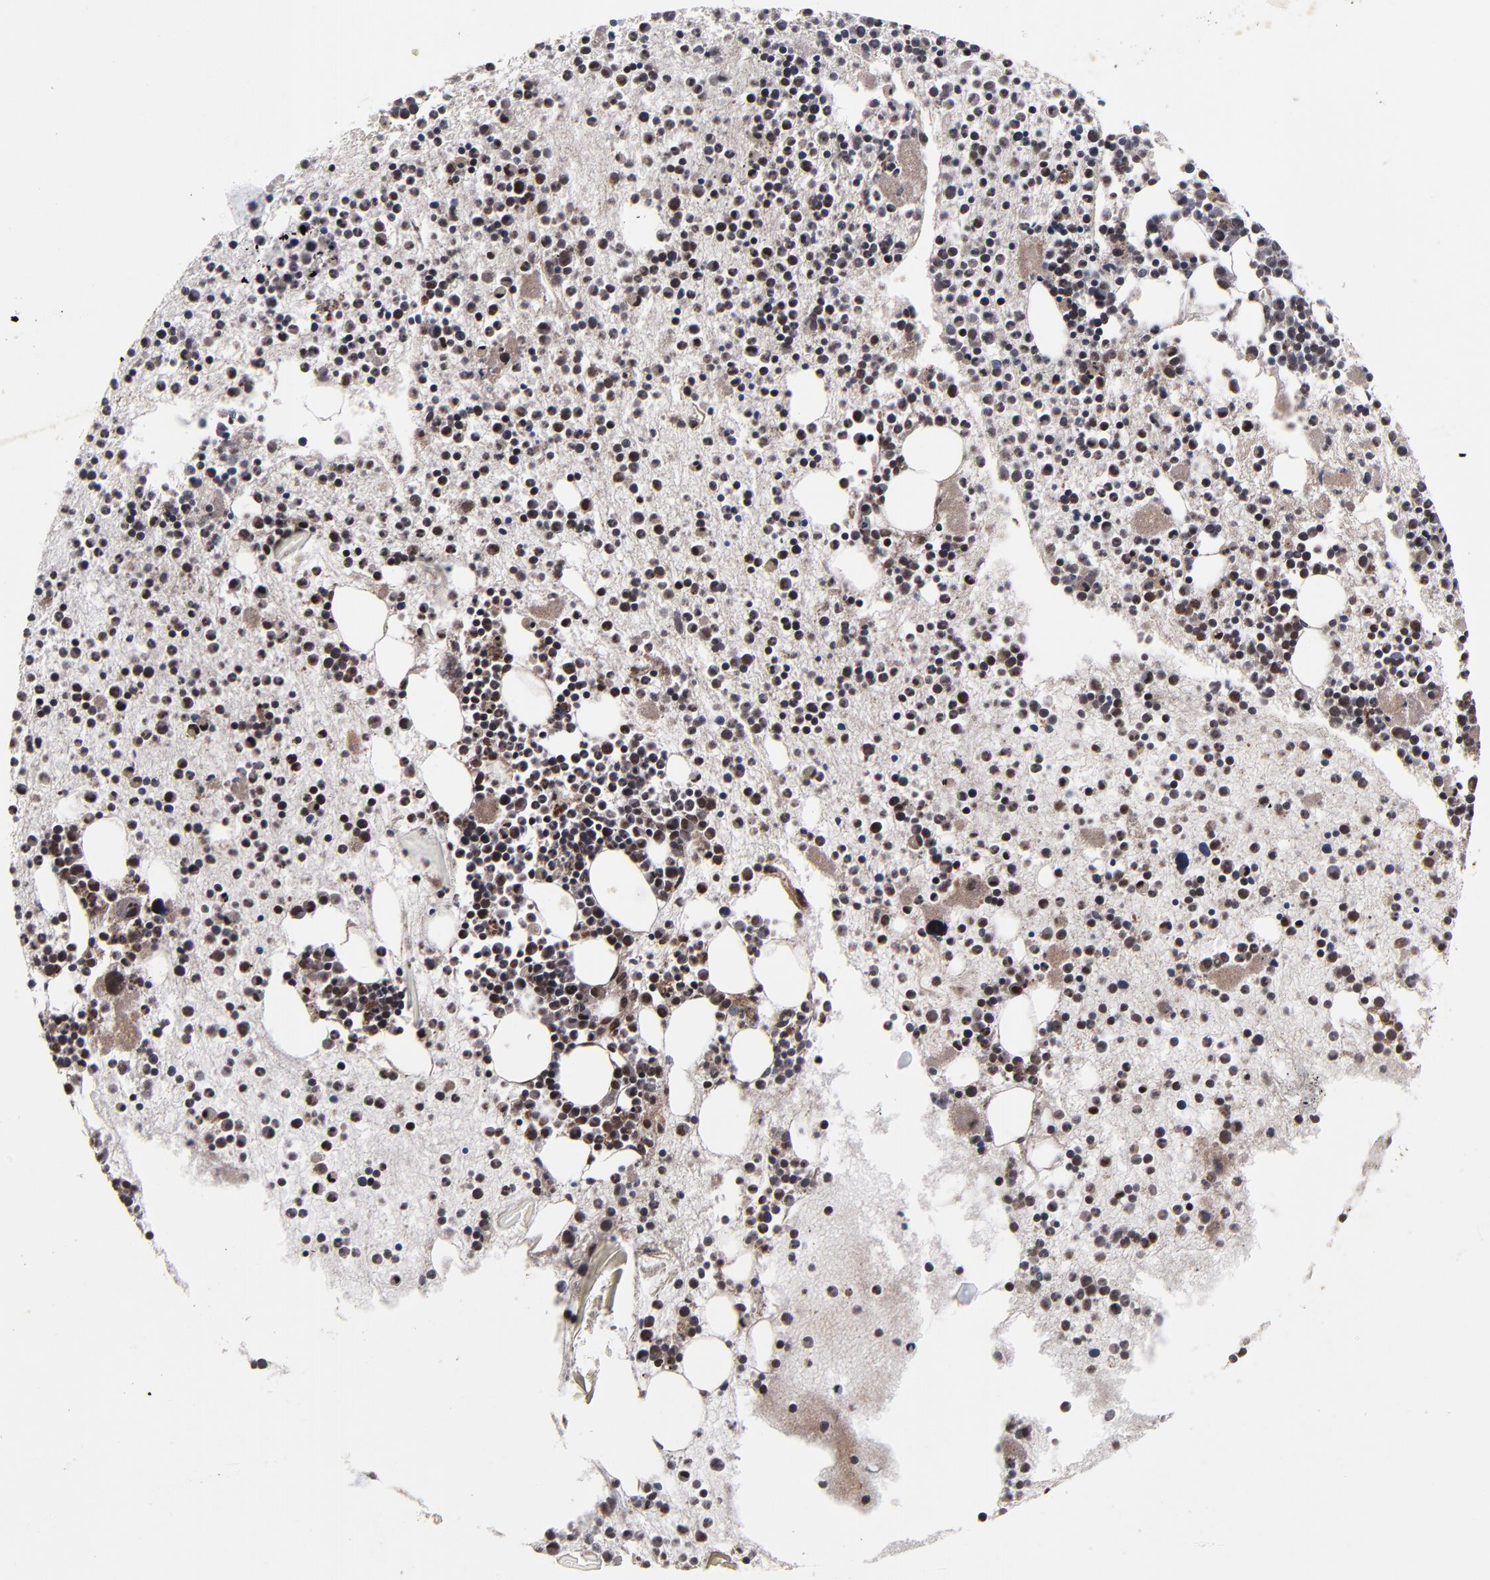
{"staining": {"intensity": "weak", "quantity": "<25%", "location": "cytoplasmic/membranous"}, "tissue": "bone marrow", "cell_type": "Hematopoietic cells", "image_type": "normal", "snomed": [{"axis": "morphology", "description": "Normal tissue, NOS"}, {"axis": "topography", "description": "Bone marrow"}], "caption": "A micrograph of bone marrow stained for a protein demonstrates no brown staining in hematopoietic cells.", "gene": "MMP15", "patient": {"sex": "male", "age": 15}}